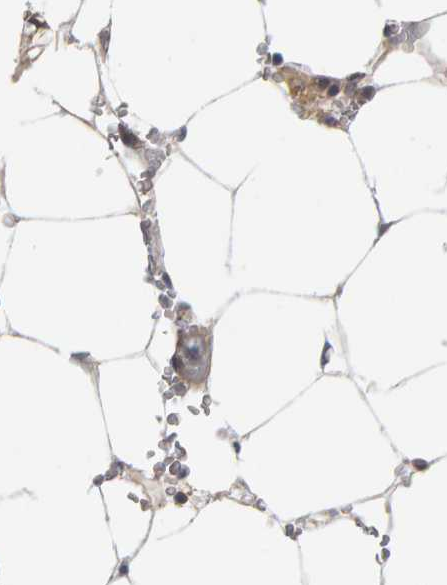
{"staining": {"intensity": "moderate", "quantity": "25%-75%", "location": "cytoplasmic/membranous"}, "tissue": "bone marrow", "cell_type": "Hematopoietic cells", "image_type": "normal", "snomed": [{"axis": "morphology", "description": "Normal tissue, NOS"}, {"axis": "topography", "description": "Bone marrow"}], "caption": "Human bone marrow stained with a protein marker reveals moderate staining in hematopoietic cells.", "gene": "MSRA", "patient": {"sex": "male", "age": 70}}